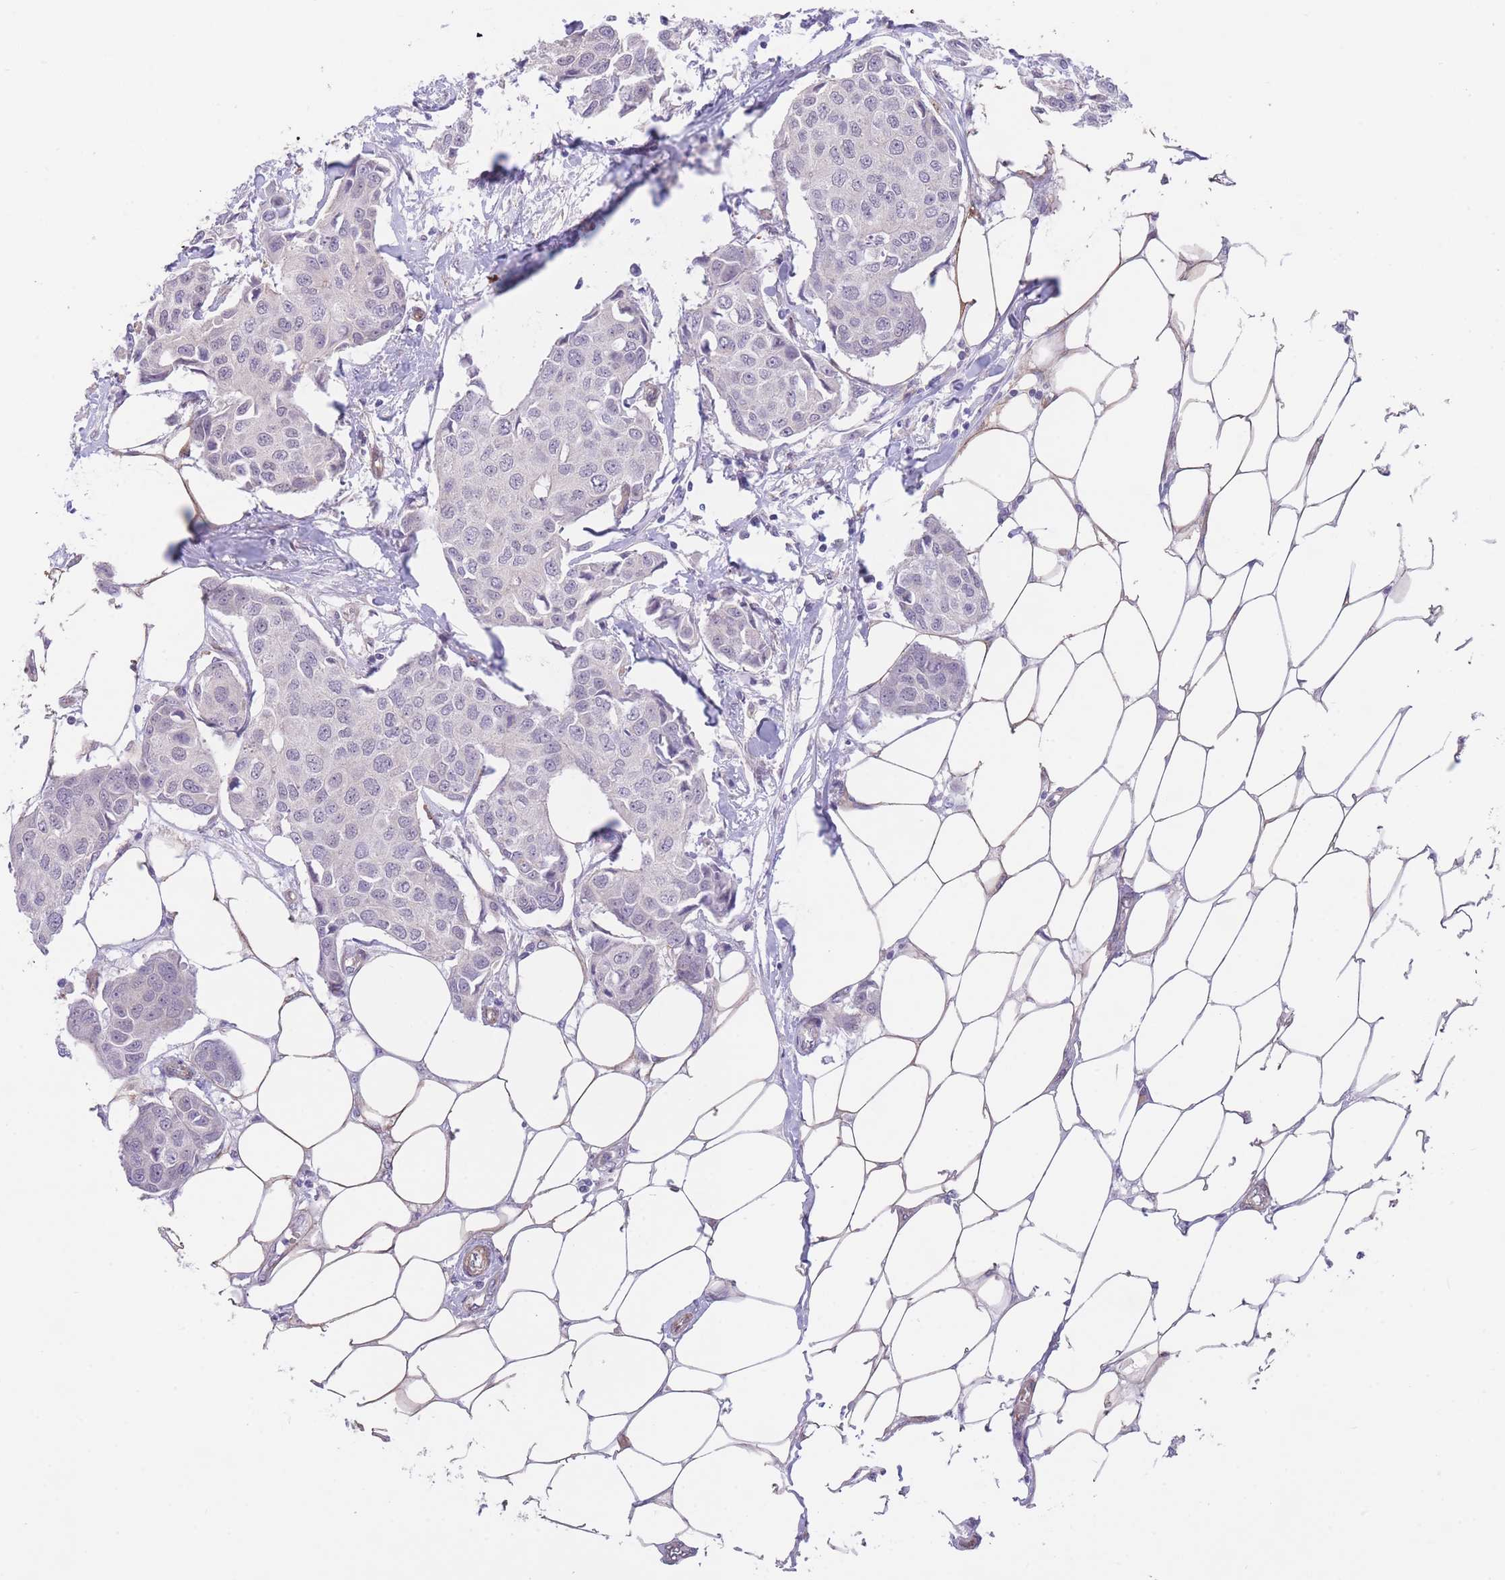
{"staining": {"intensity": "negative", "quantity": "none", "location": "none"}, "tissue": "breast cancer", "cell_type": "Tumor cells", "image_type": "cancer", "snomed": [{"axis": "morphology", "description": "Duct carcinoma"}, {"axis": "topography", "description": "Breast"}, {"axis": "topography", "description": "Lymph node"}], "caption": "Micrograph shows no significant protein staining in tumor cells of intraductal carcinoma (breast).", "gene": "QTRT1", "patient": {"sex": "female", "age": 80}}